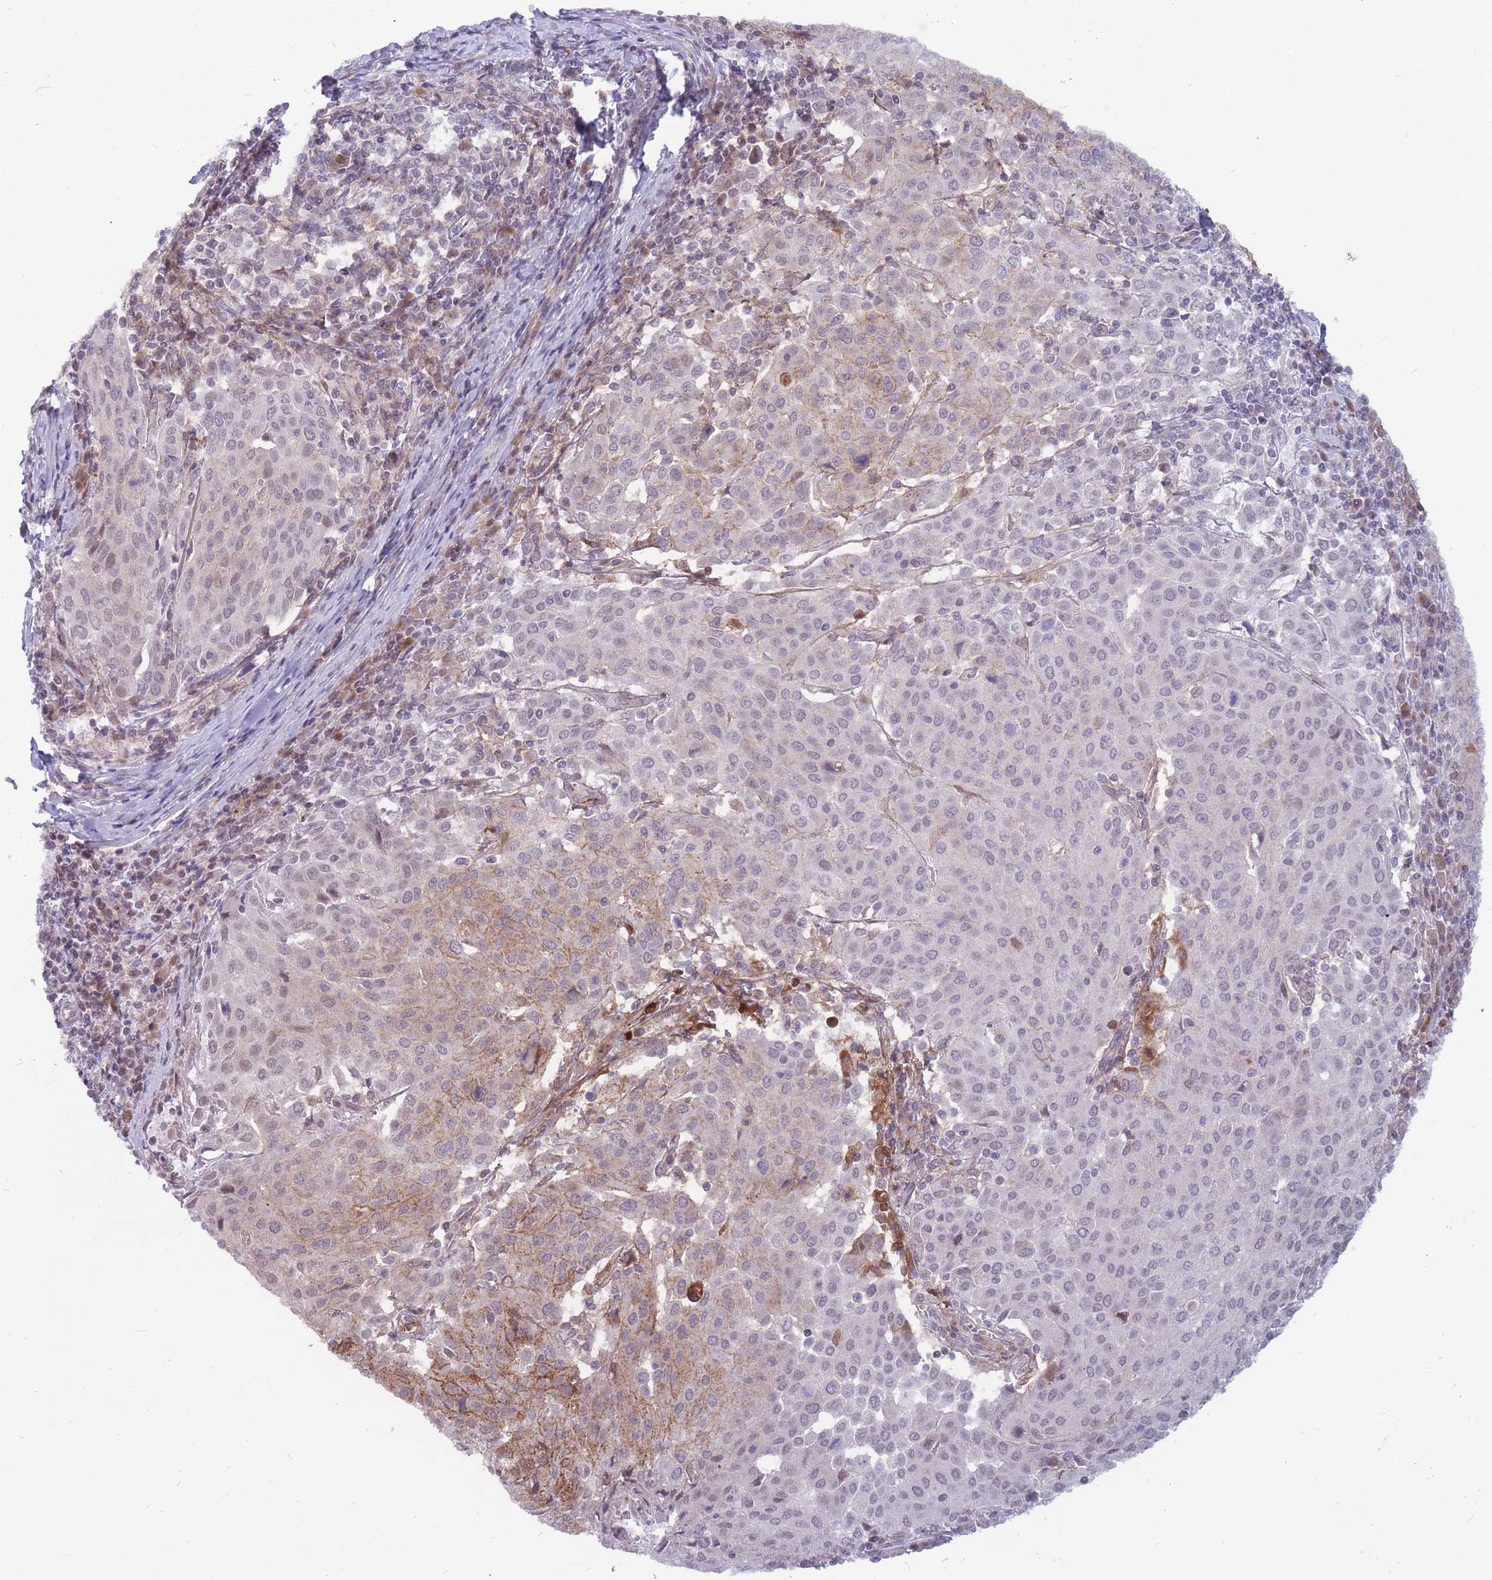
{"staining": {"intensity": "weak", "quantity": "<25%", "location": "cytoplasmic/membranous"}, "tissue": "cervical cancer", "cell_type": "Tumor cells", "image_type": "cancer", "snomed": [{"axis": "morphology", "description": "Squamous cell carcinoma, NOS"}, {"axis": "topography", "description": "Cervix"}], "caption": "High power microscopy micrograph of an IHC micrograph of cervical squamous cell carcinoma, revealing no significant expression in tumor cells.", "gene": "ADD2", "patient": {"sex": "female", "age": 46}}